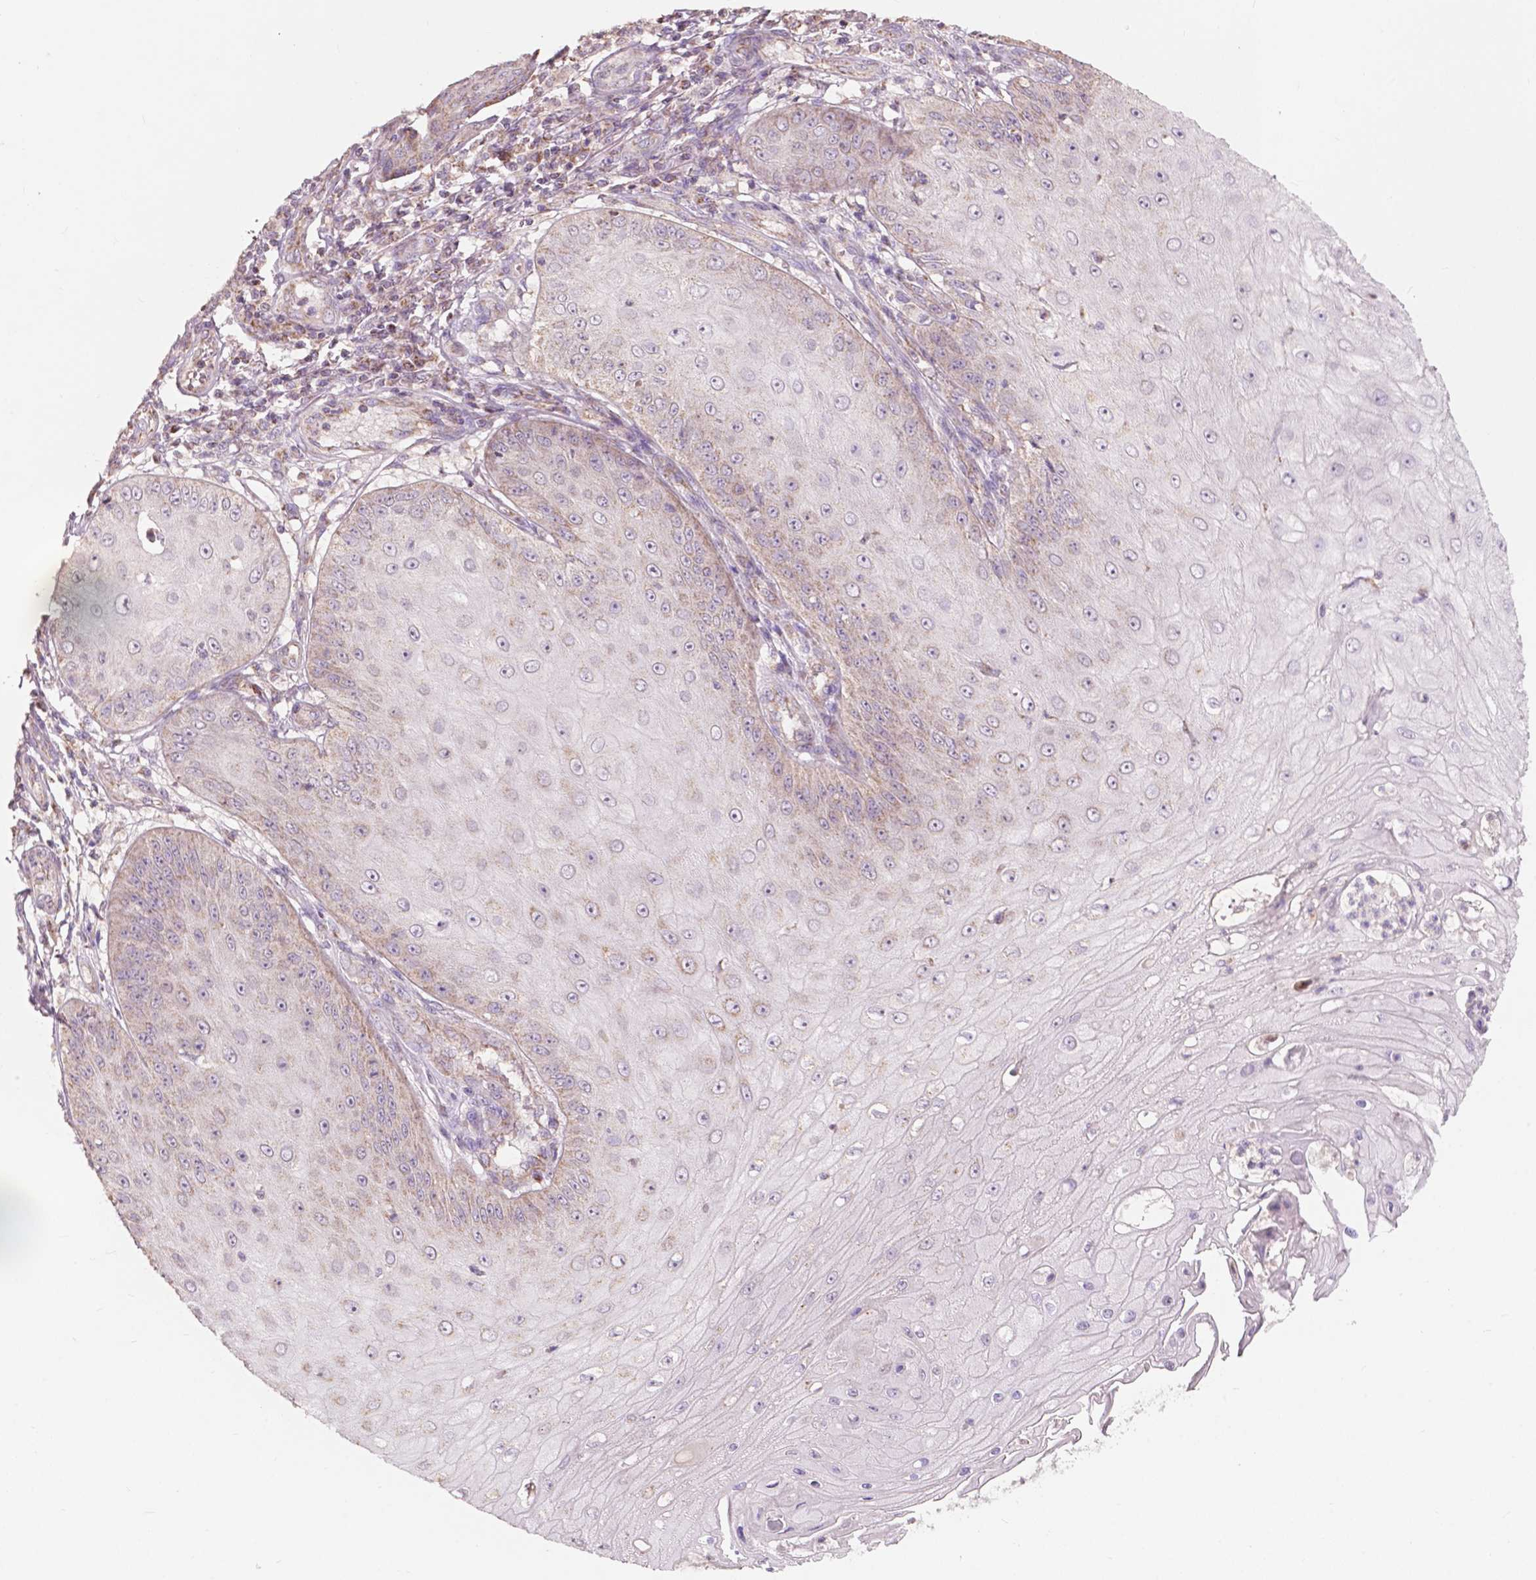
{"staining": {"intensity": "weak", "quantity": "<25%", "location": "cytoplasmic/membranous"}, "tissue": "skin cancer", "cell_type": "Tumor cells", "image_type": "cancer", "snomed": [{"axis": "morphology", "description": "Squamous cell carcinoma, NOS"}, {"axis": "topography", "description": "Skin"}], "caption": "IHC image of human skin squamous cell carcinoma stained for a protein (brown), which reveals no expression in tumor cells. (DAB (3,3'-diaminobenzidine) IHC visualized using brightfield microscopy, high magnification).", "gene": "NDUFA10", "patient": {"sex": "male", "age": 70}}